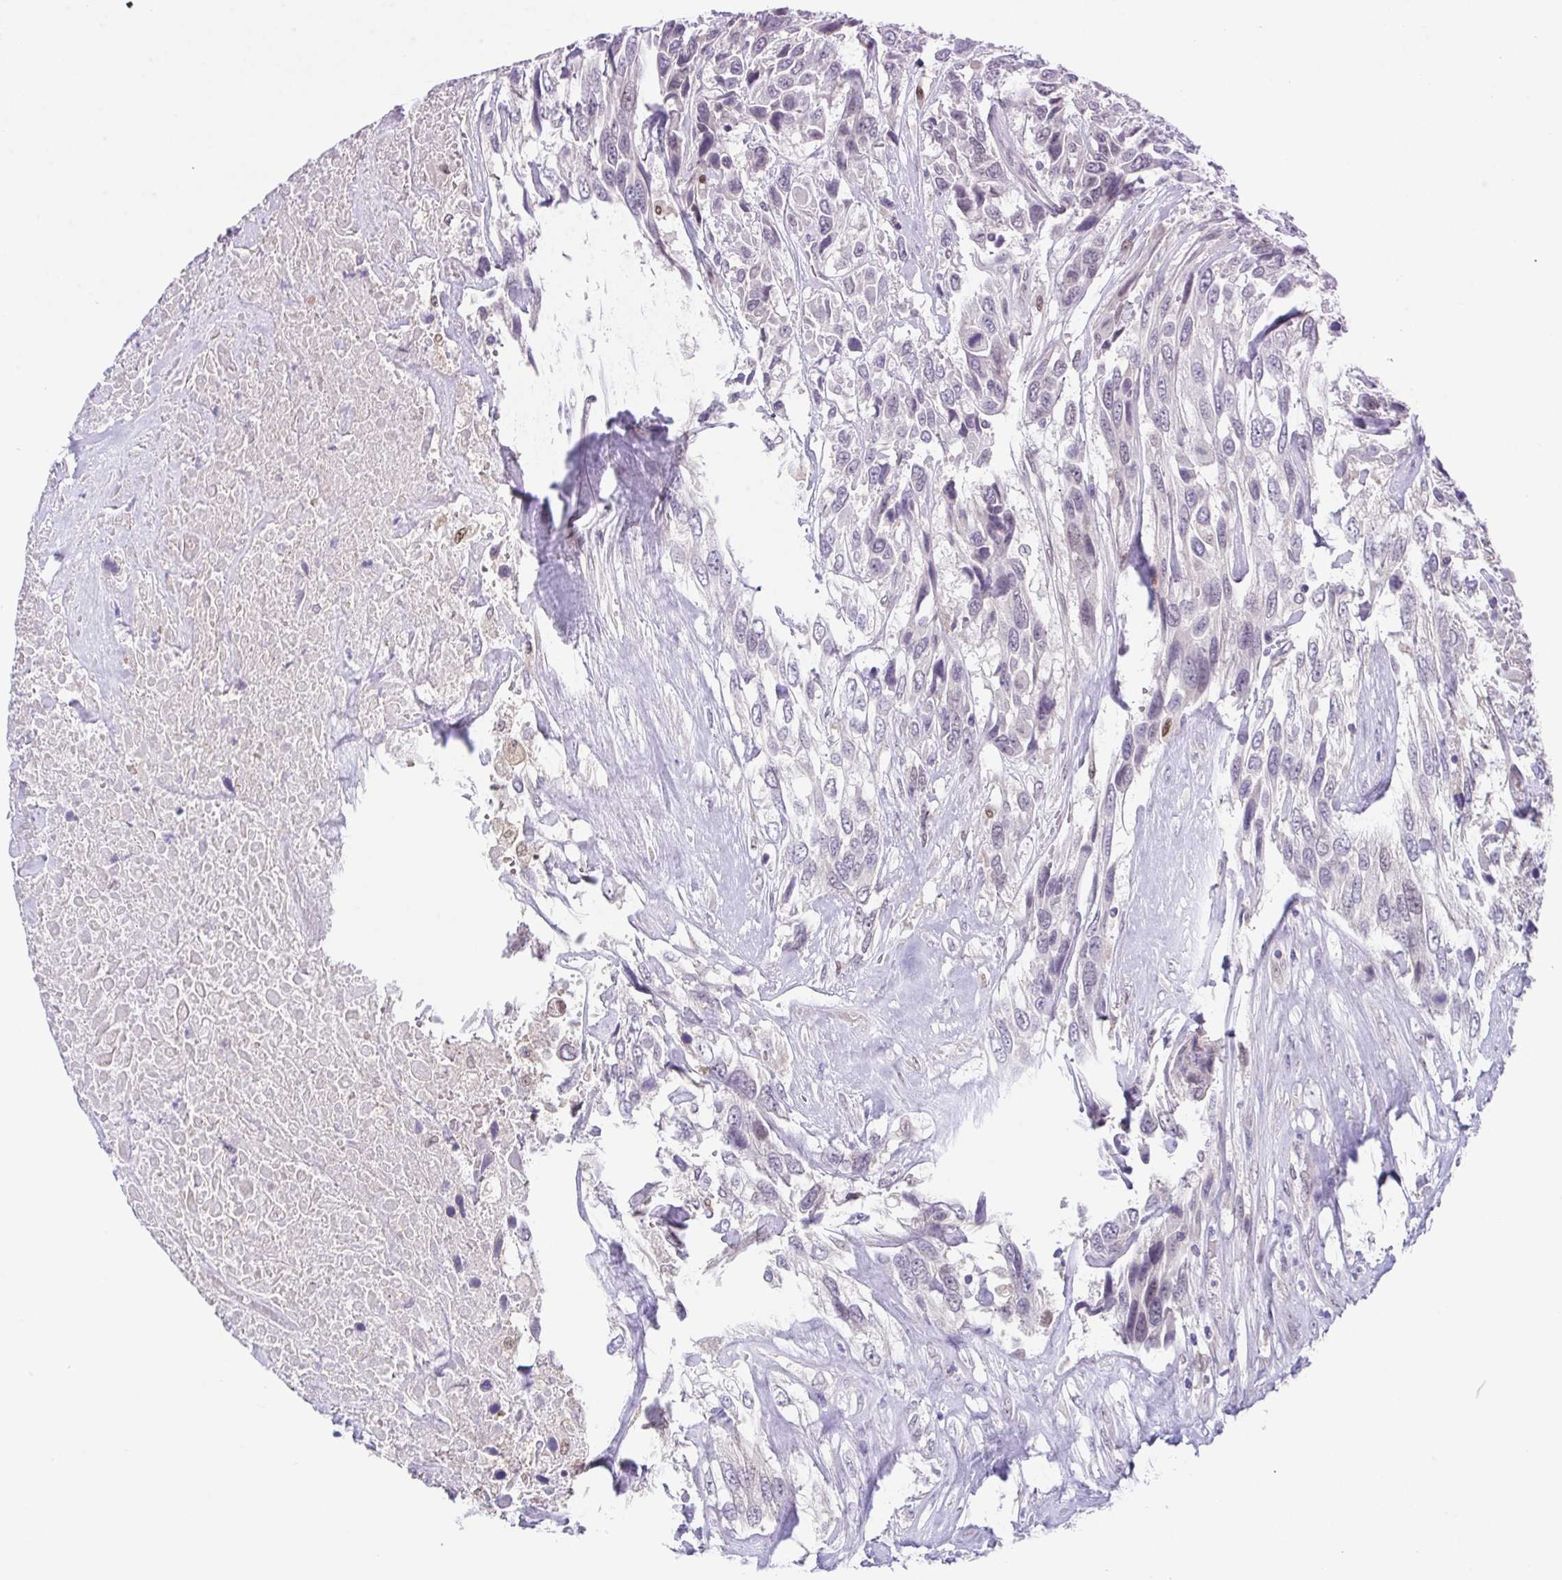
{"staining": {"intensity": "negative", "quantity": "none", "location": "none"}, "tissue": "urothelial cancer", "cell_type": "Tumor cells", "image_type": "cancer", "snomed": [{"axis": "morphology", "description": "Urothelial carcinoma, High grade"}, {"axis": "topography", "description": "Urinary bladder"}], "caption": "High-grade urothelial carcinoma was stained to show a protein in brown. There is no significant positivity in tumor cells.", "gene": "UBE2Q1", "patient": {"sex": "female", "age": 70}}